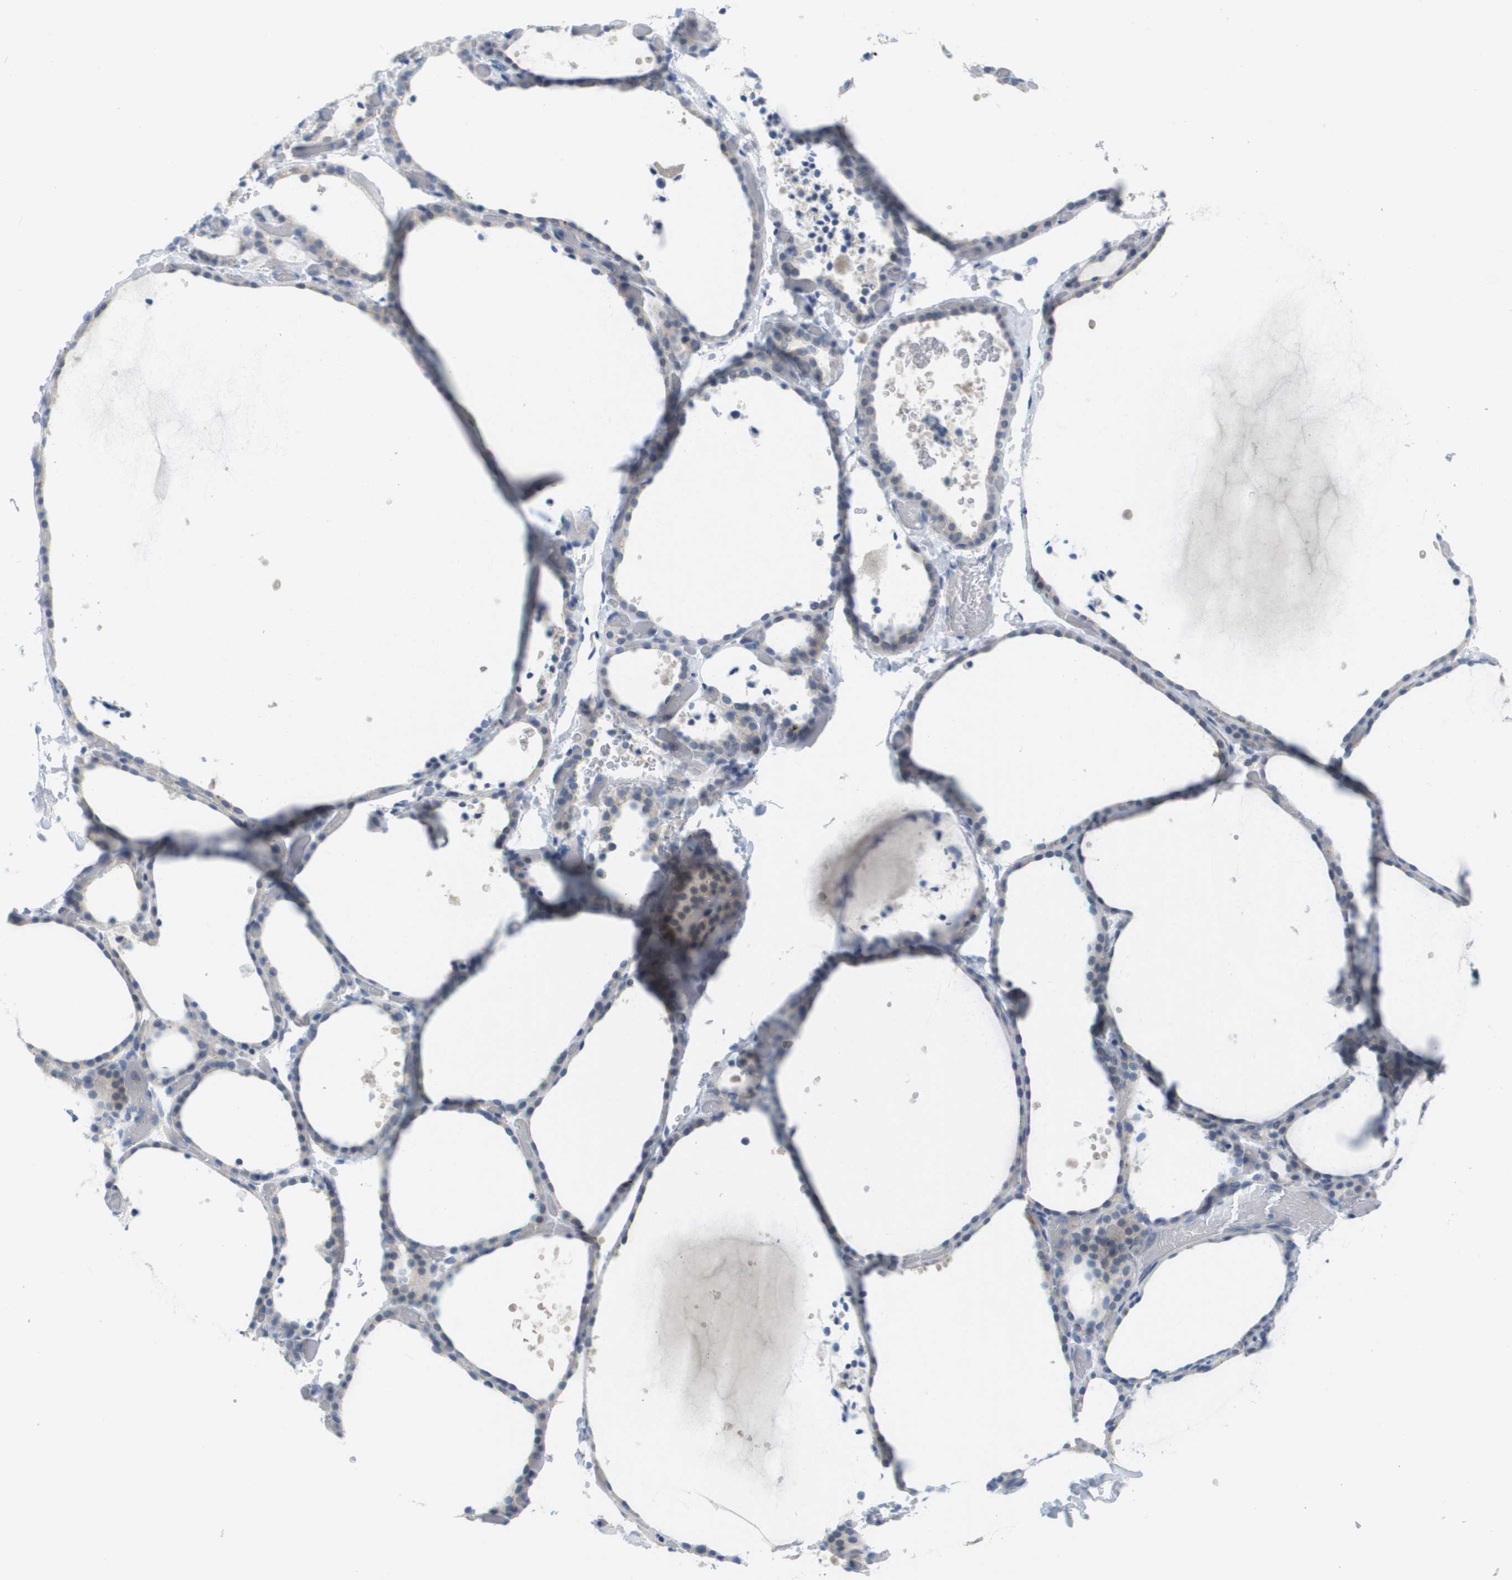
{"staining": {"intensity": "weak", "quantity": "25%-75%", "location": "cytoplasmic/membranous"}, "tissue": "thyroid gland", "cell_type": "Glandular cells", "image_type": "normal", "snomed": [{"axis": "morphology", "description": "Normal tissue, NOS"}, {"axis": "topography", "description": "Thyroid gland"}], "caption": "This is an image of immunohistochemistry staining of normal thyroid gland, which shows weak staining in the cytoplasmic/membranous of glandular cells.", "gene": "PDE4A", "patient": {"sex": "female", "age": 44}}